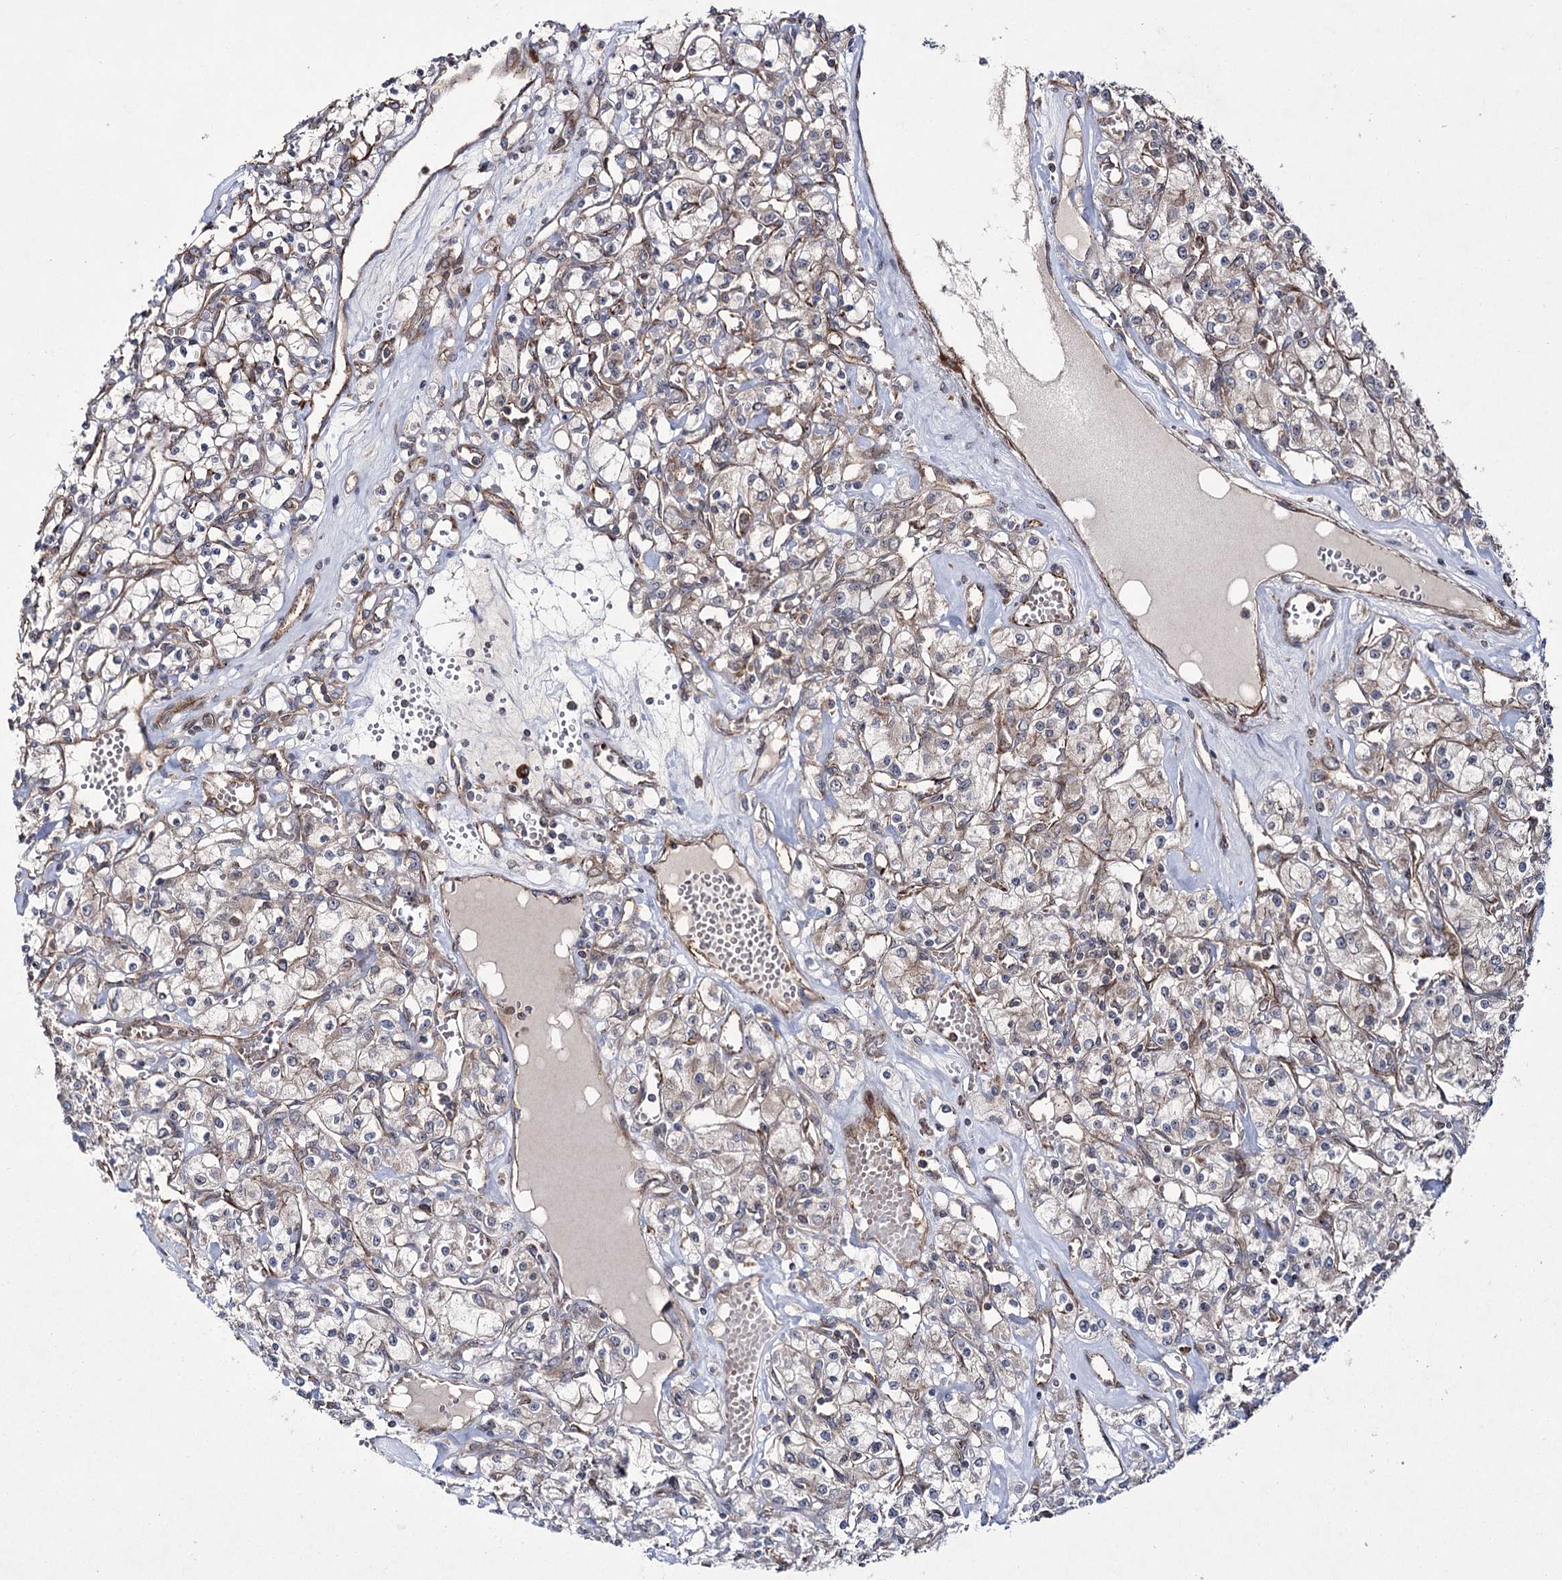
{"staining": {"intensity": "weak", "quantity": "<25%", "location": "cytoplasmic/membranous"}, "tissue": "renal cancer", "cell_type": "Tumor cells", "image_type": "cancer", "snomed": [{"axis": "morphology", "description": "Adenocarcinoma, NOS"}, {"axis": "topography", "description": "Kidney"}], "caption": "Immunohistochemical staining of human adenocarcinoma (renal) reveals no significant staining in tumor cells.", "gene": "HECTD2", "patient": {"sex": "female", "age": 59}}